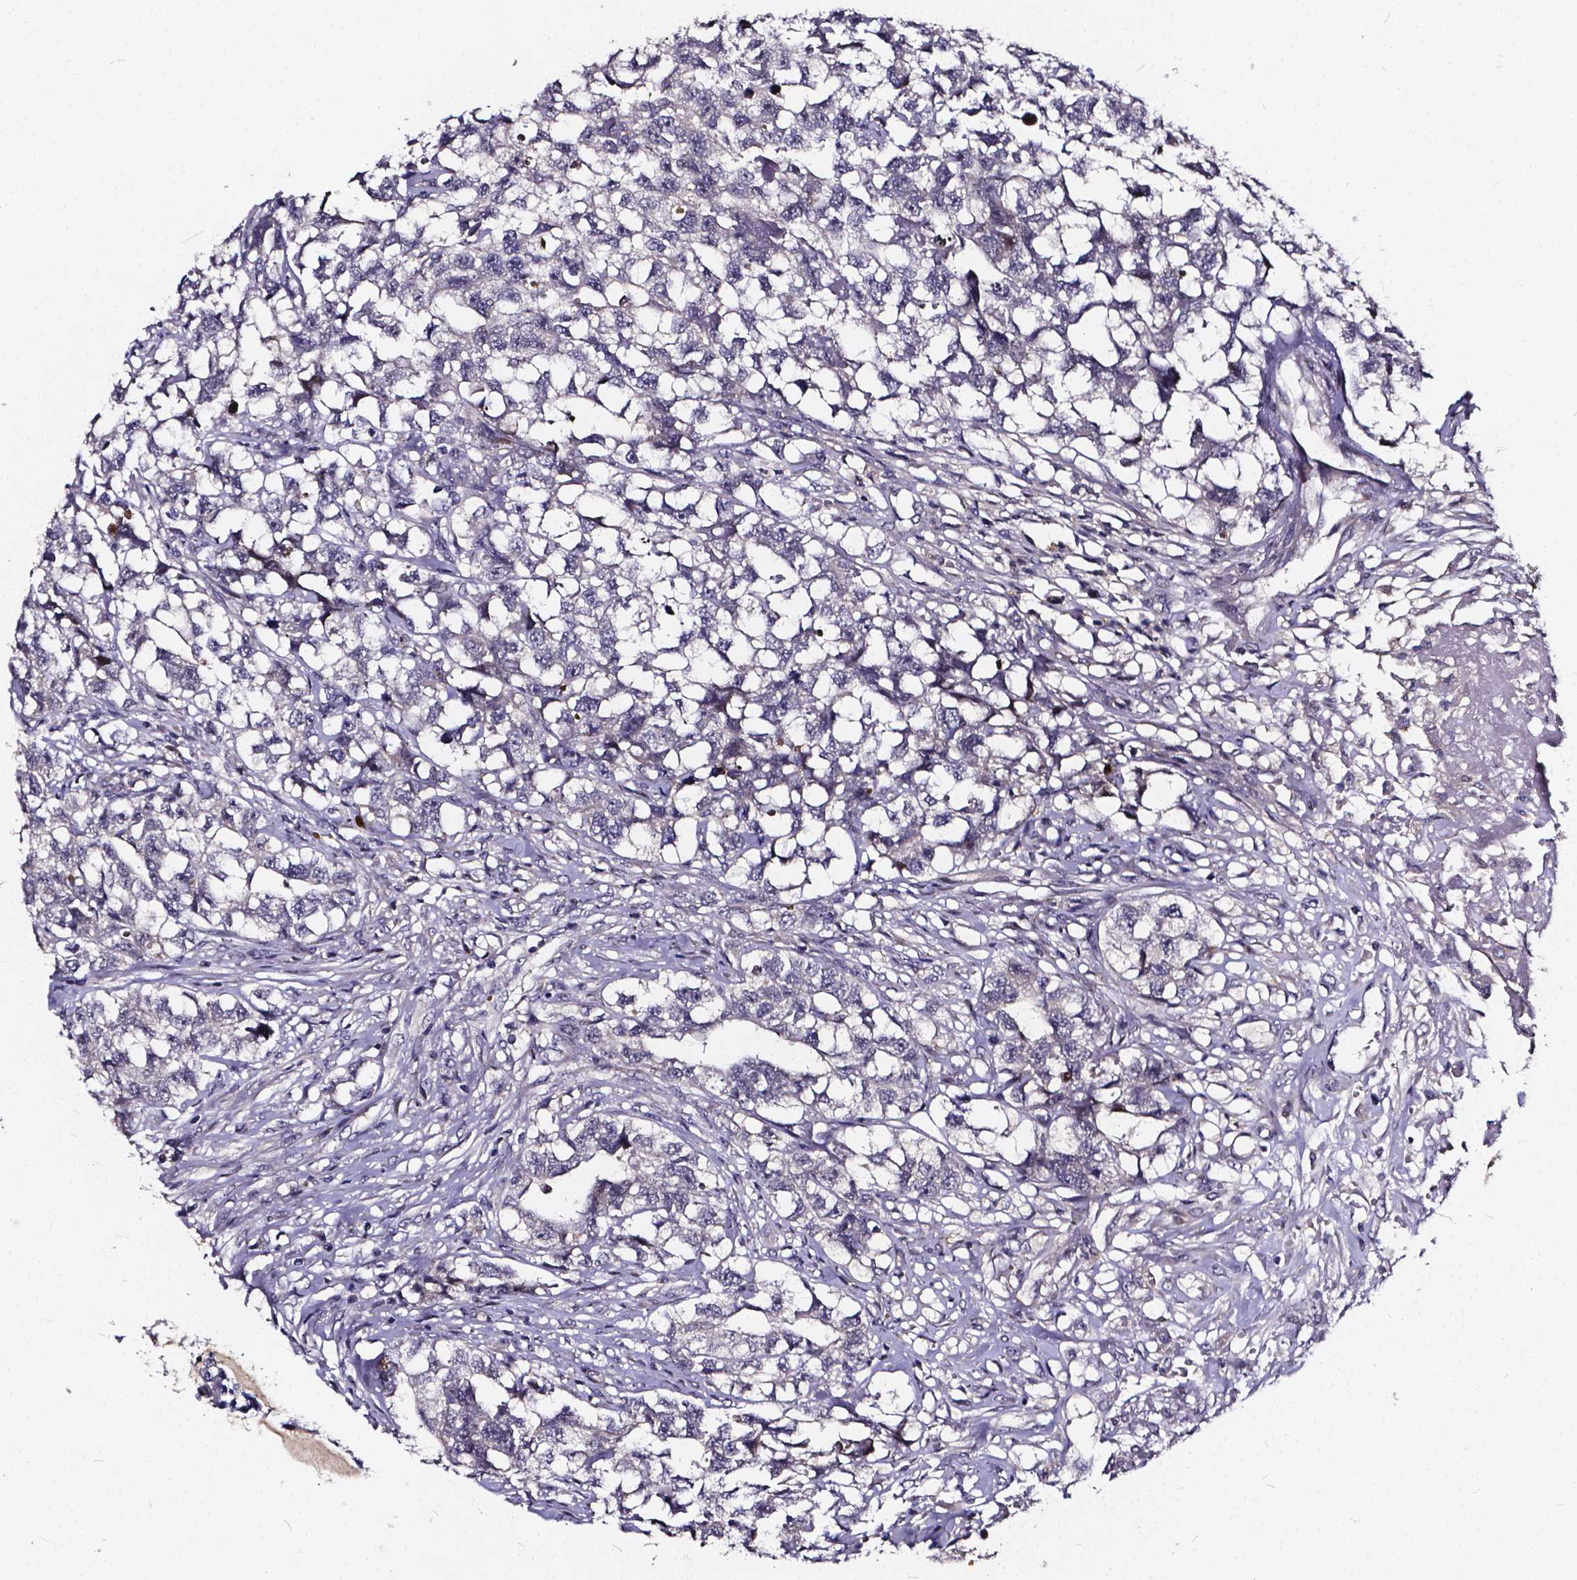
{"staining": {"intensity": "negative", "quantity": "none", "location": "none"}, "tissue": "testis cancer", "cell_type": "Tumor cells", "image_type": "cancer", "snomed": [{"axis": "morphology", "description": "Carcinoma, Embryonal, NOS"}, {"axis": "morphology", "description": "Teratoma, malignant, NOS"}, {"axis": "topography", "description": "Testis"}], "caption": "A high-resolution image shows immunohistochemistry staining of testis cancer, which displays no significant positivity in tumor cells.", "gene": "SOWAHA", "patient": {"sex": "male", "age": 44}}